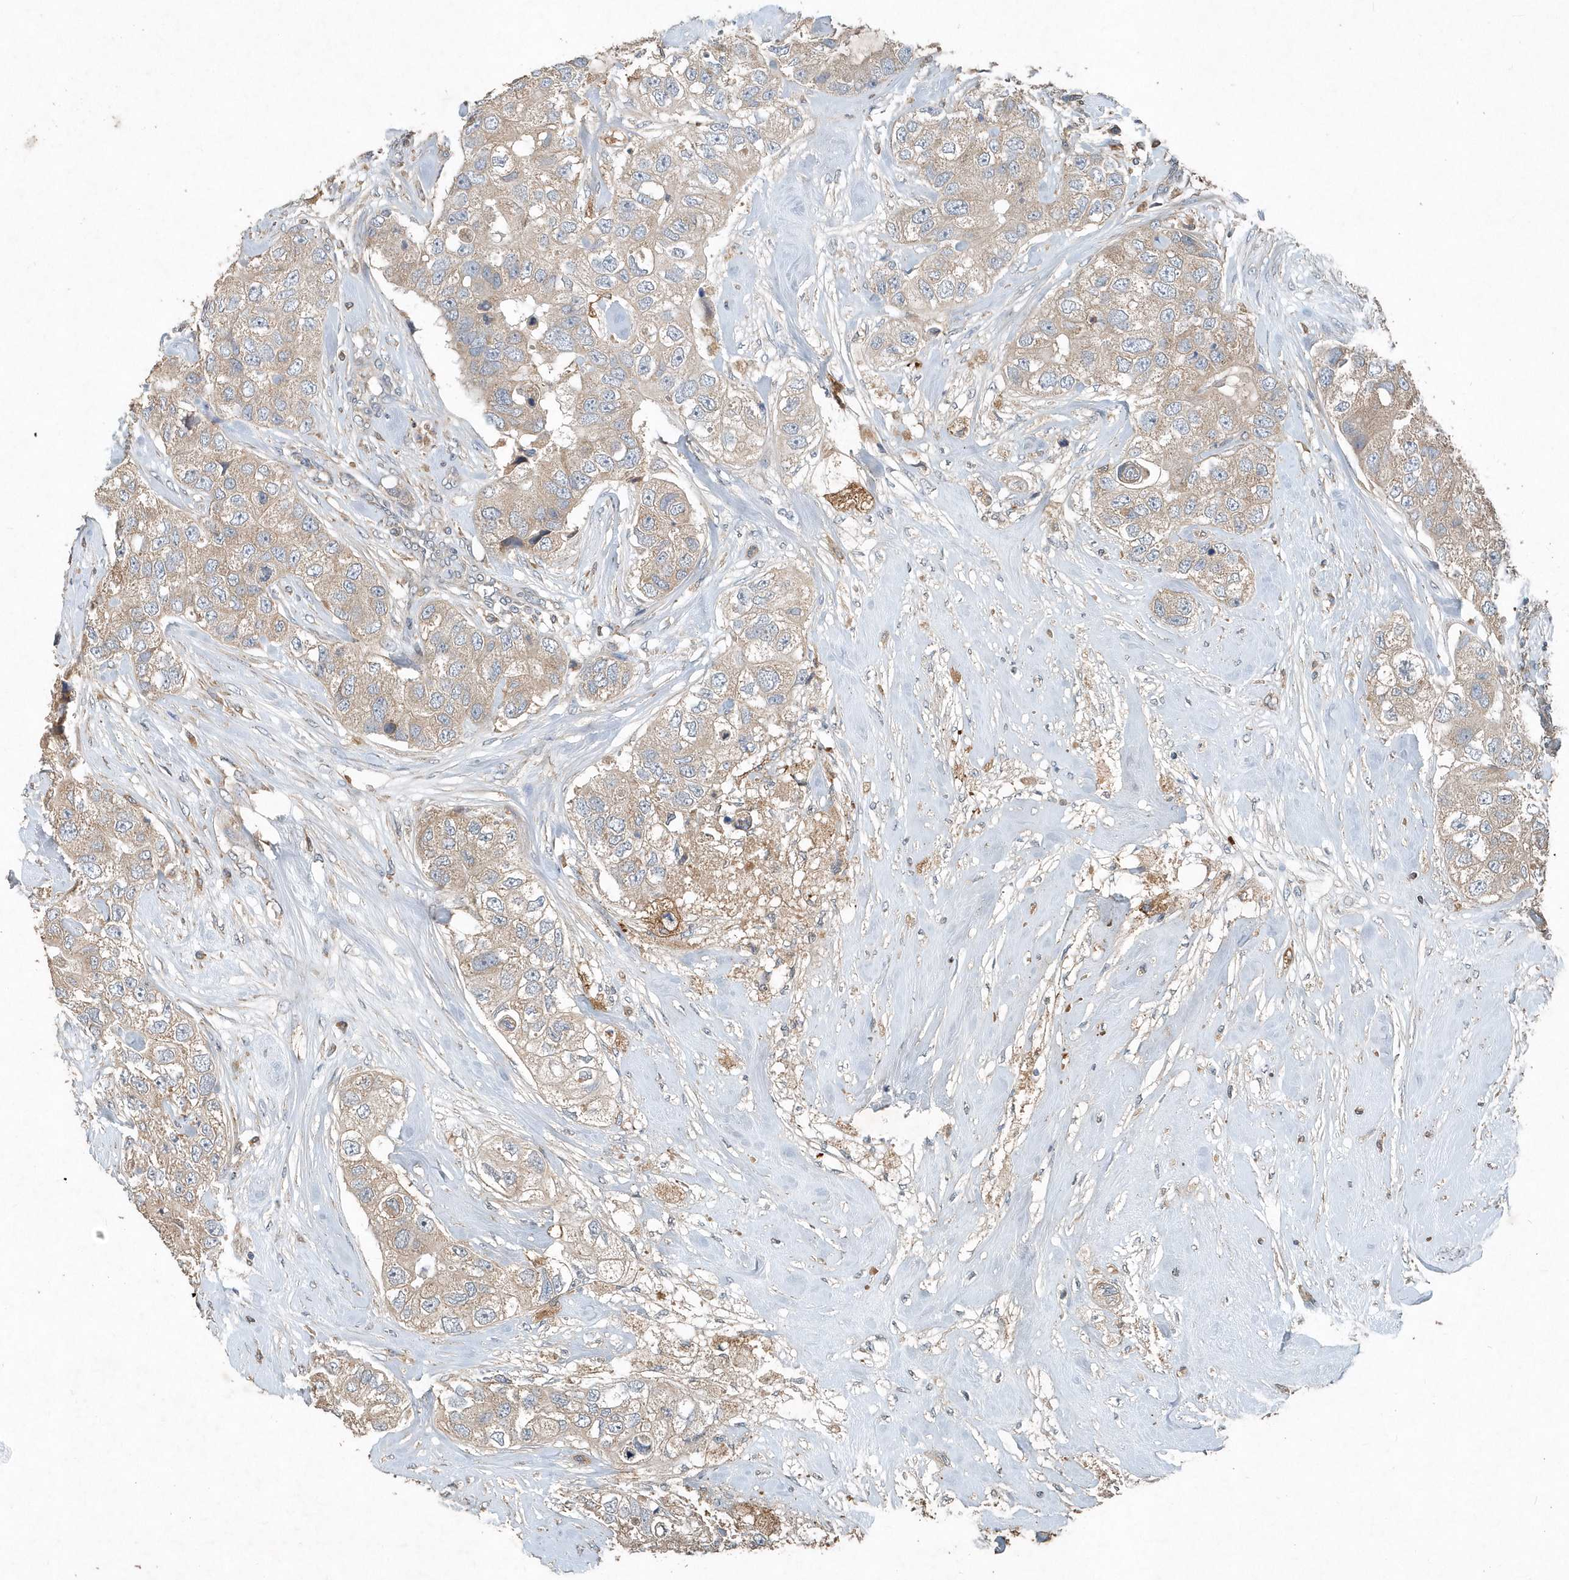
{"staining": {"intensity": "weak", "quantity": ">75%", "location": "cytoplasmic/membranous"}, "tissue": "breast cancer", "cell_type": "Tumor cells", "image_type": "cancer", "snomed": [{"axis": "morphology", "description": "Duct carcinoma"}, {"axis": "topography", "description": "Breast"}], "caption": "Immunohistochemistry histopathology image of neoplastic tissue: breast cancer (infiltrating ductal carcinoma) stained using immunohistochemistry (IHC) exhibits low levels of weak protein expression localized specifically in the cytoplasmic/membranous of tumor cells, appearing as a cytoplasmic/membranous brown color.", "gene": "SCFD2", "patient": {"sex": "female", "age": 62}}